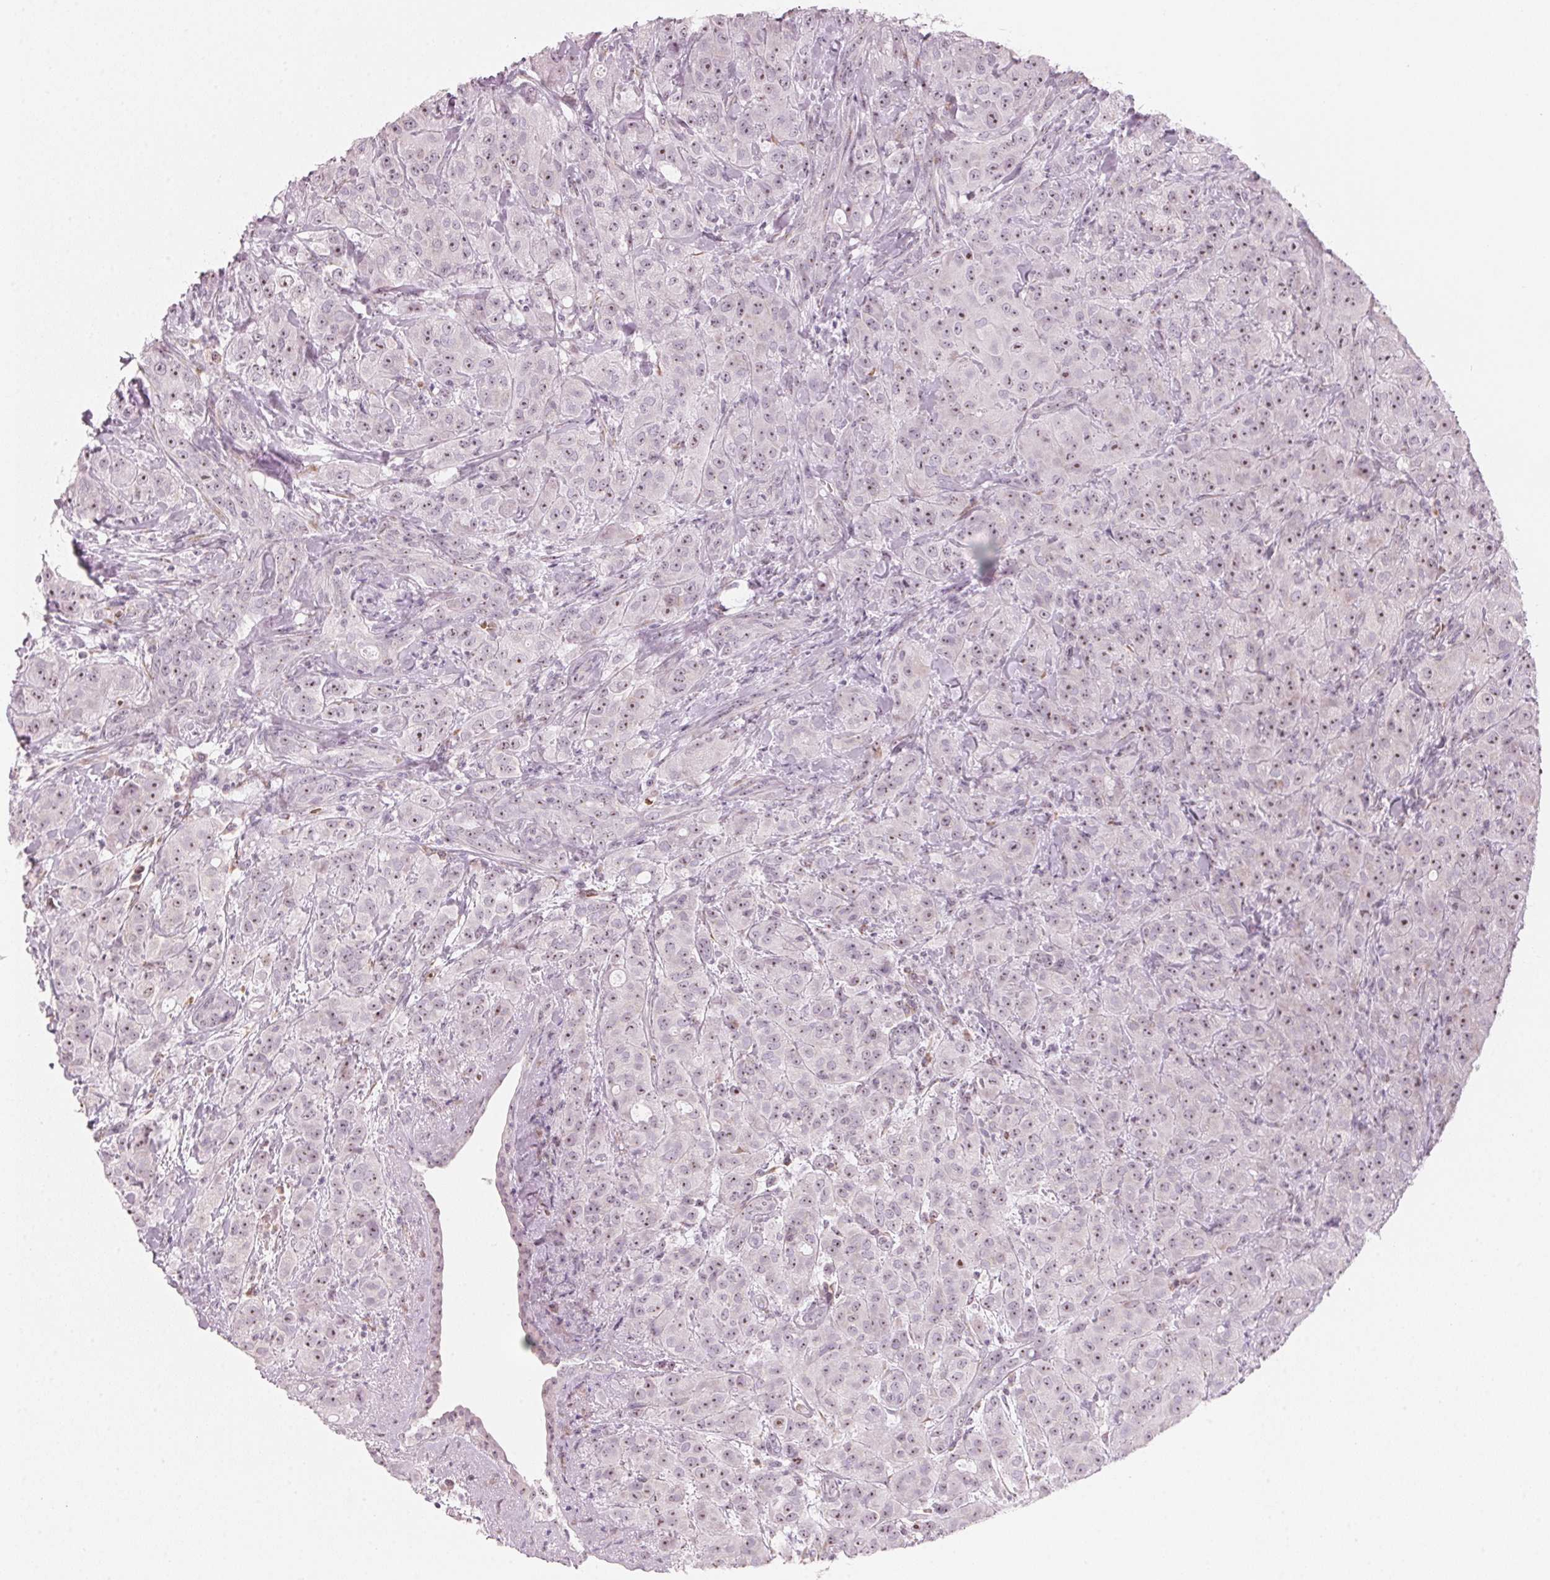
{"staining": {"intensity": "weak", "quantity": ">75%", "location": "nuclear"}, "tissue": "breast cancer", "cell_type": "Tumor cells", "image_type": "cancer", "snomed": [{"axis": "morphology", "description": "Normal tissue, NOS"}, {"axis": "morphology", "description": "Duct carcinoma"}, {"axis": "topography", "description": "Breast"}], "caption": "Weak nuclear protein expression is appreciated in about >75% of tumor cells in breast cancer (intraductal carcinoma). Immunohistochemistry (ihc) stains the protein of interest in brown and the nuclei are stained blue.", "gene": "DNTTIP2", "patient": {"sex": "female", "age": 43}}